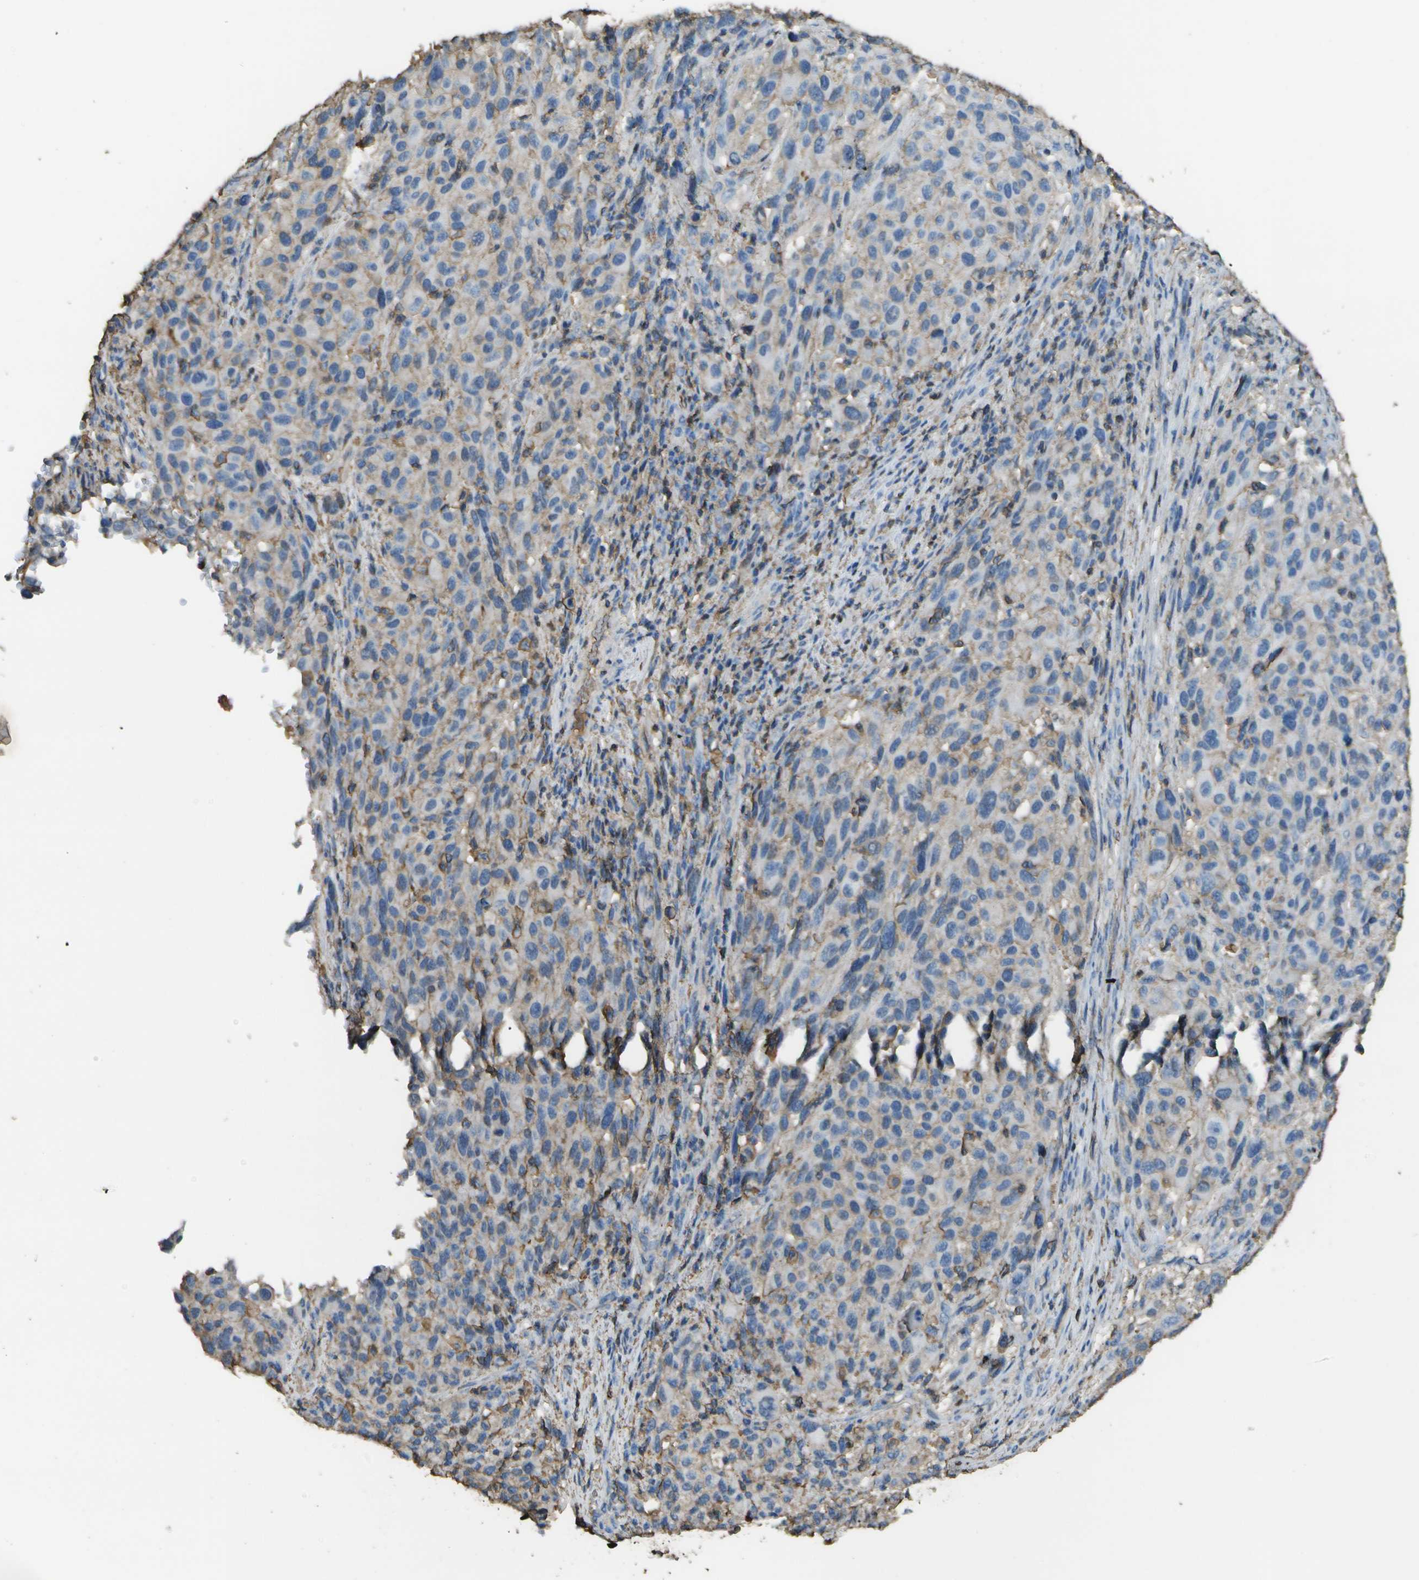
{"staining": {"intensity": "negative", "quantity": "none", "location": "none"}, "tissue": "melanoma", "cell_type": "Tumor cells", "image_type": "cancer", "snomed": [{"axis": "morphology", "description": "Malignant melanoma, Metastatic site"}, {"axis": "topography", "description": "Lymph node"}], "caption": "The IHC micrograph has no significant positivity in tumor cells of malignant melanoma (metastatic site) tissue.", "gene": "CYP4F11", "patient": {"sex": "male", "age": 61}}